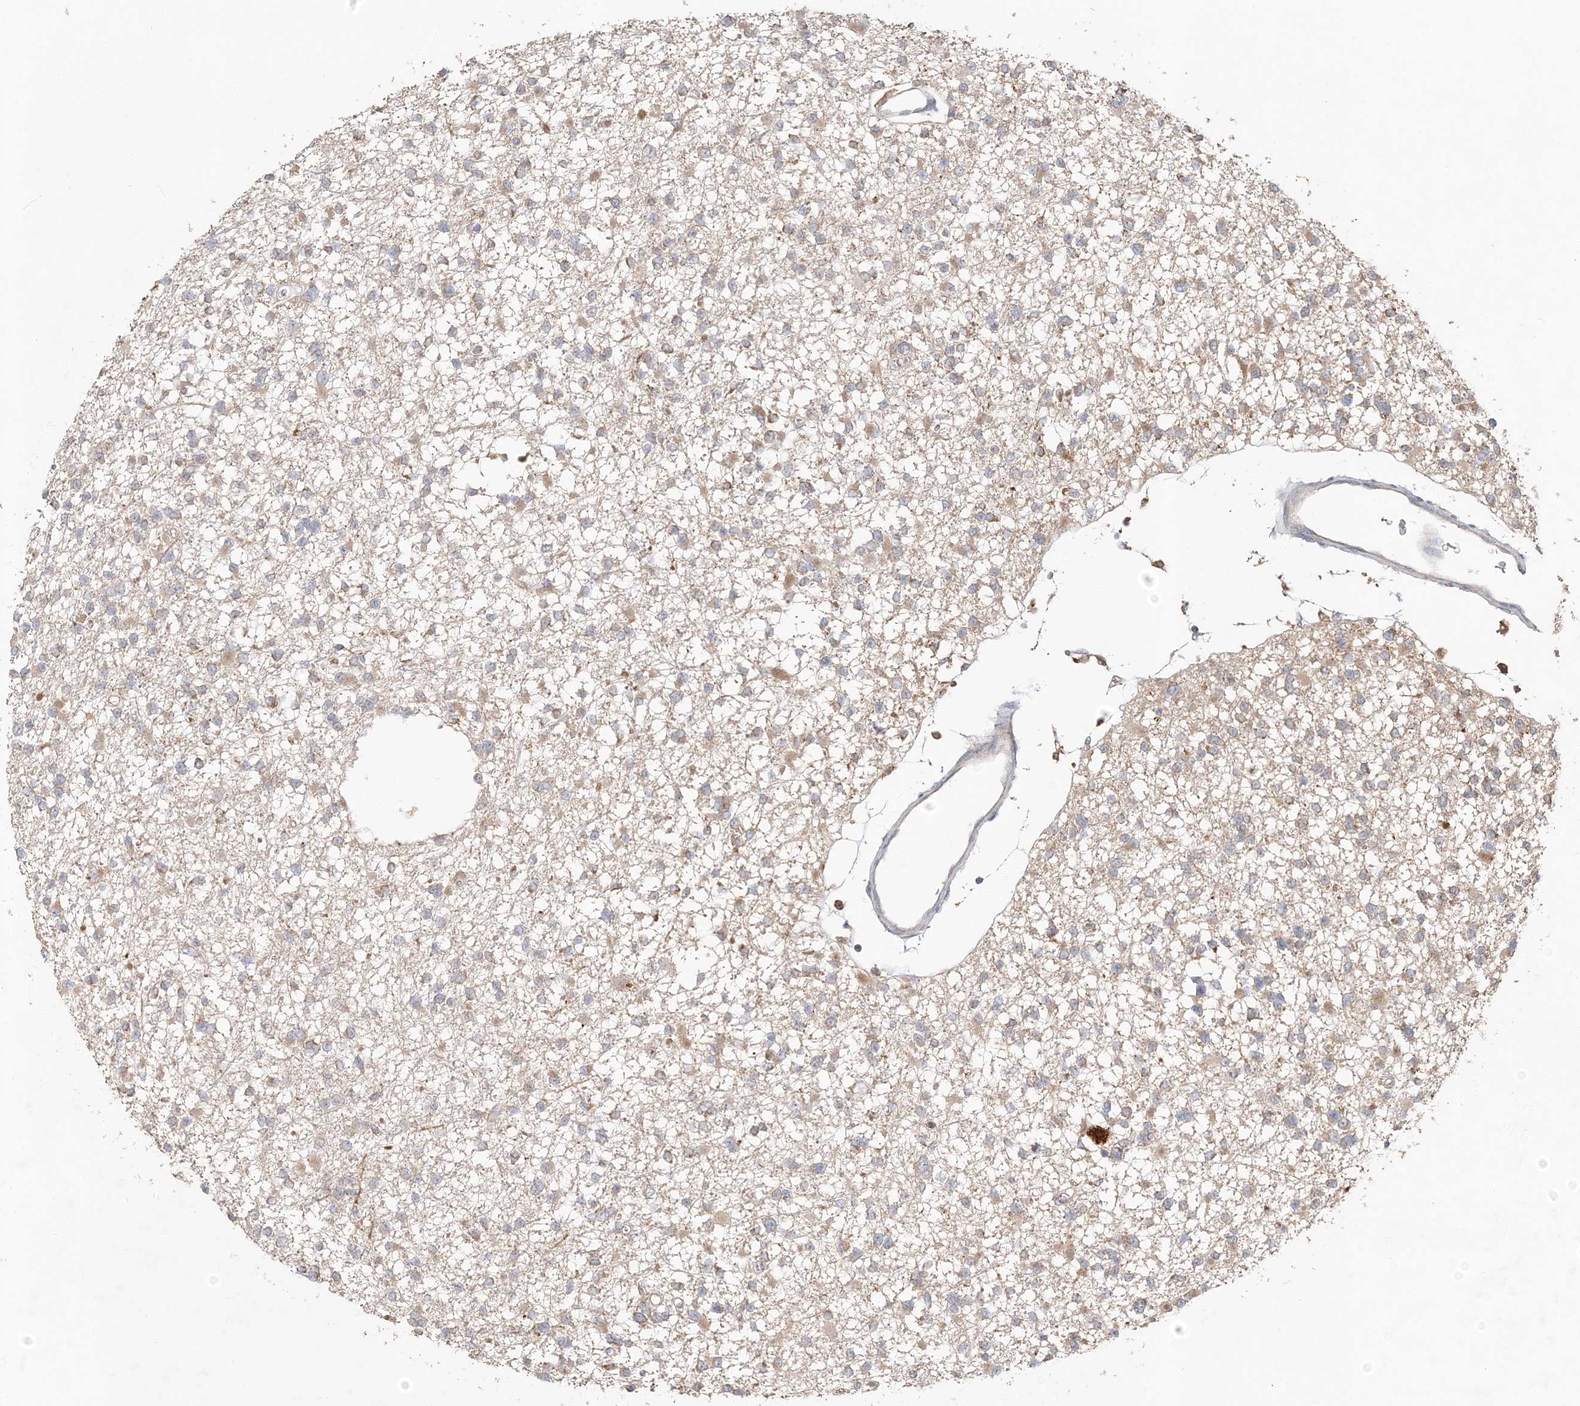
{"staining": {"intensity": "weak", "quantity": "25%-75%", "location": "cytoplasmic/membranous"}, "tissue": "glioma", "cell_type": "Tumor cells", "image_type": "cancer", "snomed": [{"axis": "morphology", "description": "Glioma, malignant, Low grade"}, {"axis": "topography", "description": "Brain"}], "caption": "Malignant low-grade glioma stained for a protein reveals weak cytoplasmic/membranous positivity in tumor cells. (Brightfield microscopy of DAB IHC at high magnification).", "gene": "RAB14", "patient": {"sex": "female", "age": 22}}